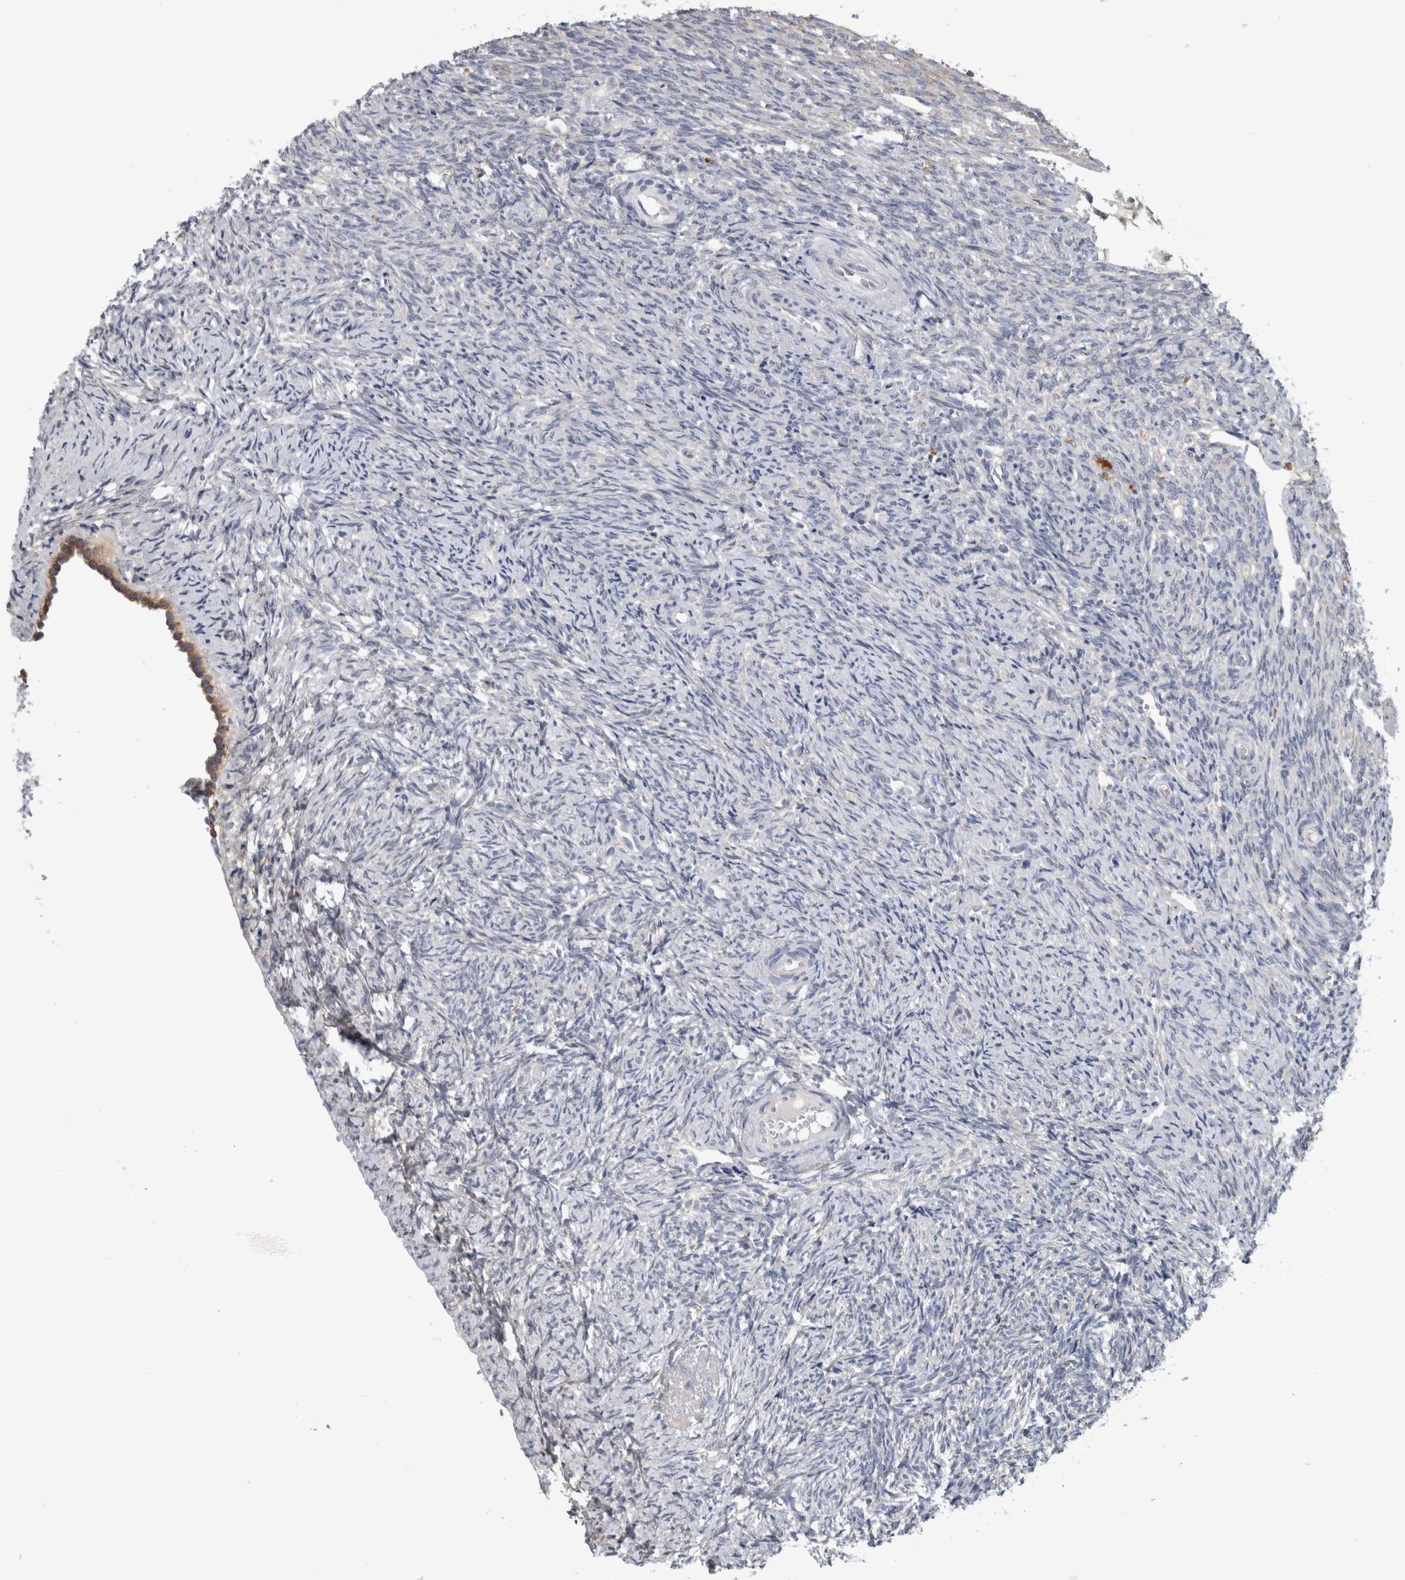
{"staining": {"intensity": "negative", "quantity": "none", "location": "none"}, "tissue": "ovary", "cell_type": "Follicle cells", "image_type": "normal", "snomed": [{"axis": "morphology", "description": "Normal tissue, NOS"}, {"axis": "topography", "description": "Ovary"}], "caption": "IHC image of unremarkable human ovary stained for a protein (brown), which displays no staining in follicle cells.", "gene": "ATXN2", "patient": {"sex": "female", "age": 41}}